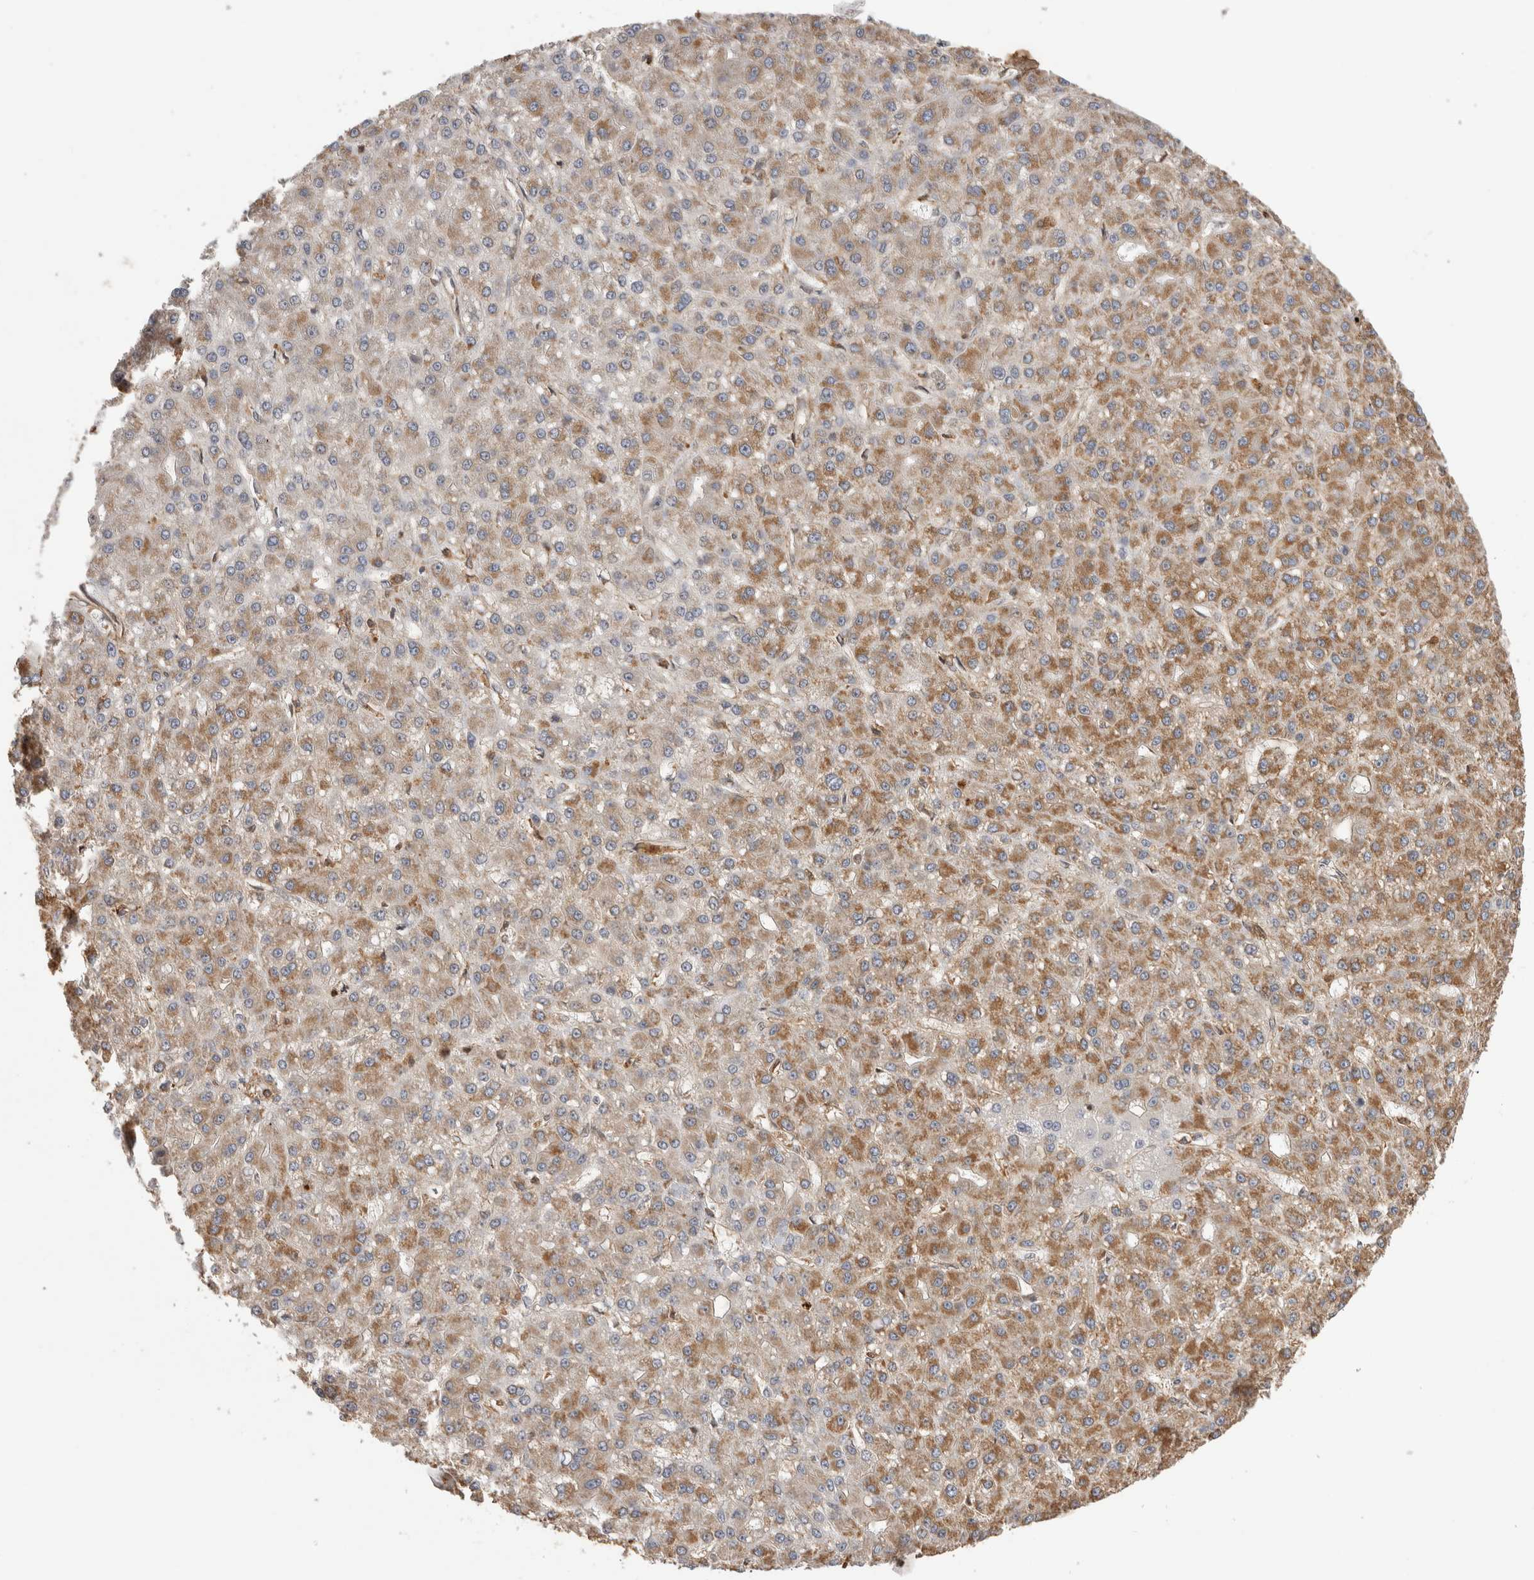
{"staining": {"intensity": "strong", "quantity": ">75%", "location": "cytoplasmic/membranous"}, "tissue": "liver cancer", "cell_type": "Tumor cells", "image_type": "cancer", "snomed": [{"axis": "morphology", "description": "Carcinoma, Hepatocellular, NOS"}, {"axis": "topography", "description": "Liver"}], "caption": "DAB (3,3'-diaminobenzidine) immunohistochemical staining of liver hepatocellular carcinoma displays strong cytoplasmic/membranous protein positivity in approximately >75% of tumor cells.", "gene": "IMMP2L", "patient": {"sex": "male", "age": 67}}